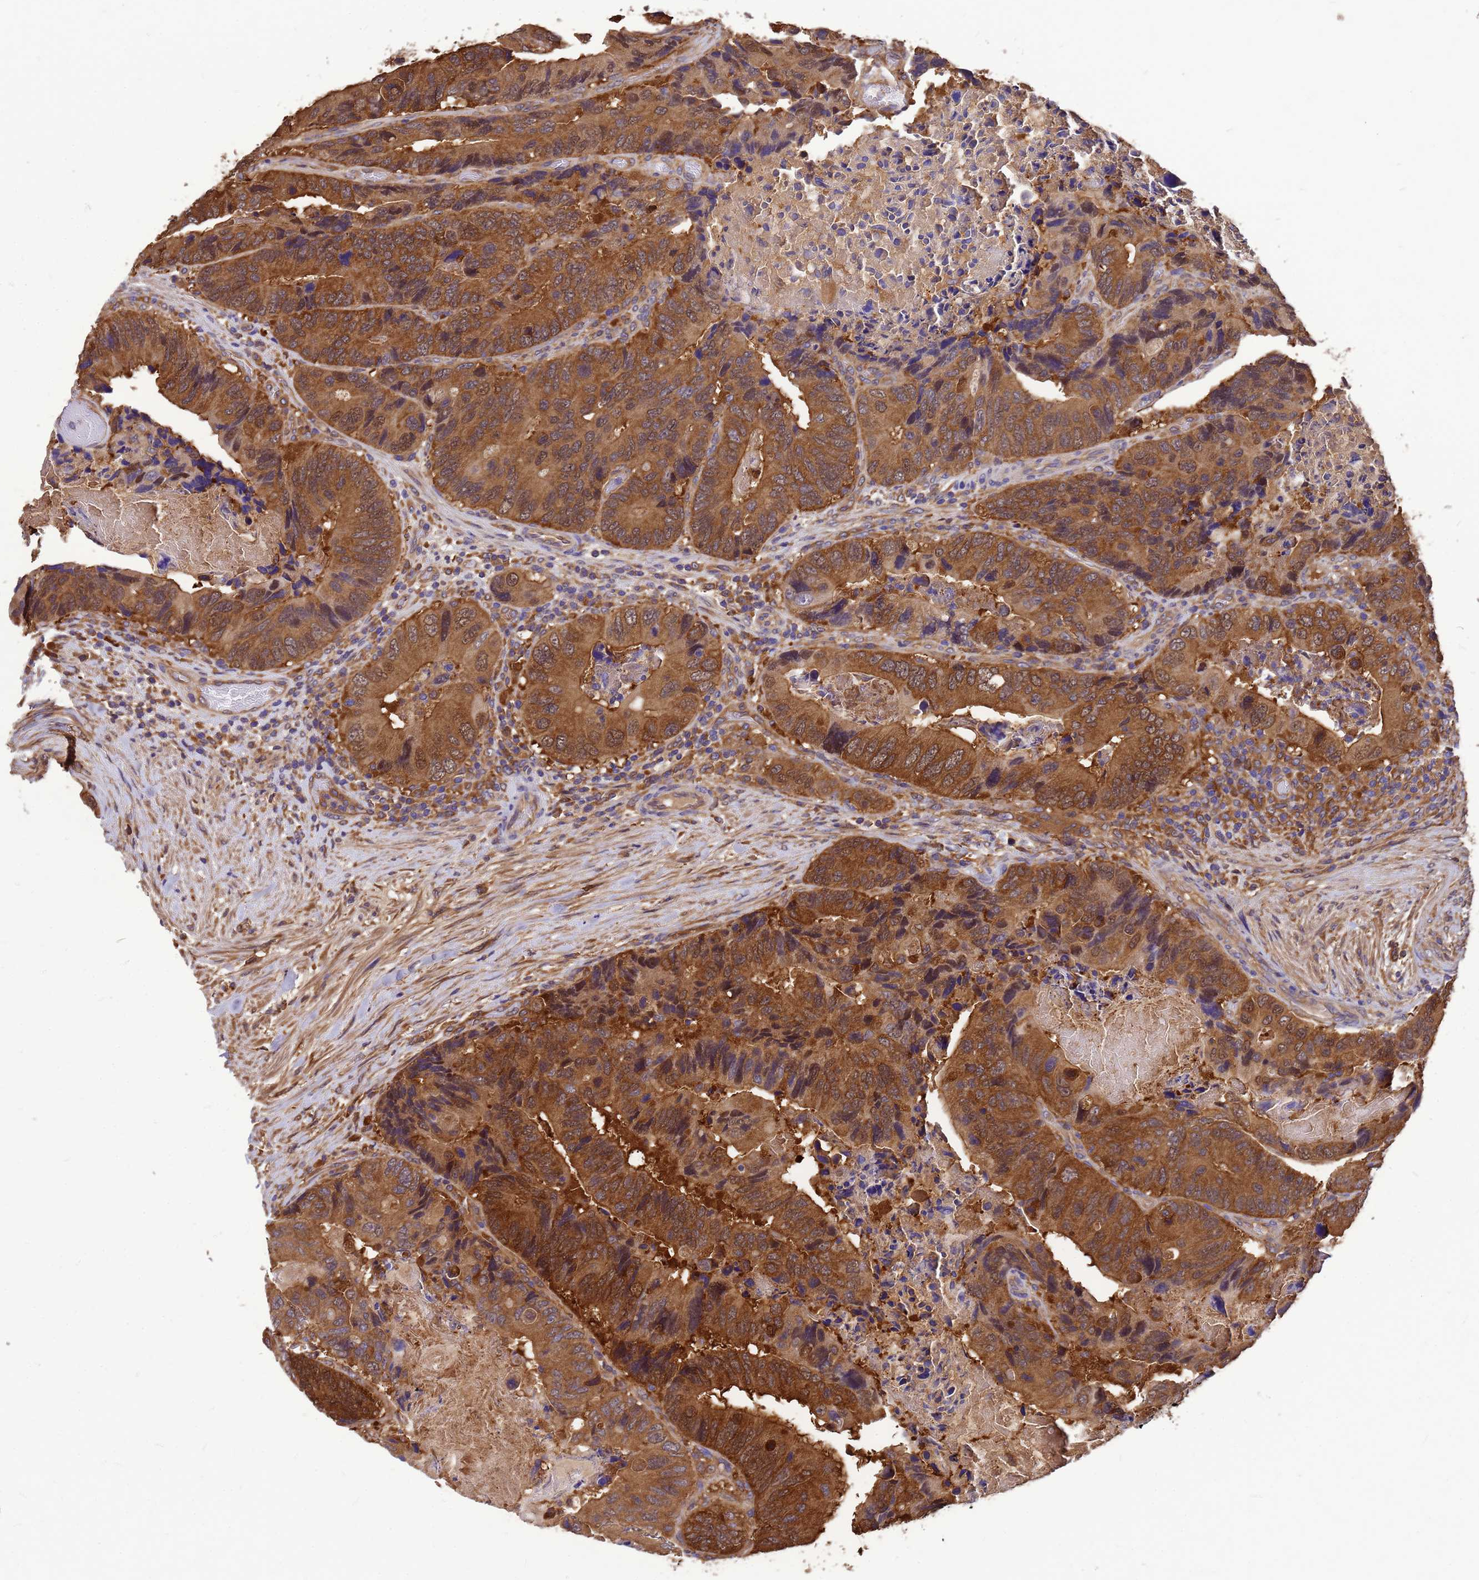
{"staining": {"intensity": "moderate", "quantity": ">75%", "location": "cytoplasmic/membranous"}, "tissue": "colorectal cancer", "cell_type": "Tumor cells", "image_type": "cancer", "snomed": [{"axis": "morphology", "description": "Adenocarcinoma, NOS"}, {"axis": "topography", "description": "Colon"}], "caption": "Colorectal cancer (adenocarcinoma) stained for a protein (brown) demonstrates moderate cytoplasmic/membranous positive positivity in about >75% of tumor cells.", "gene": "GID4", "patient": {"sex": "male", "age": 84}}